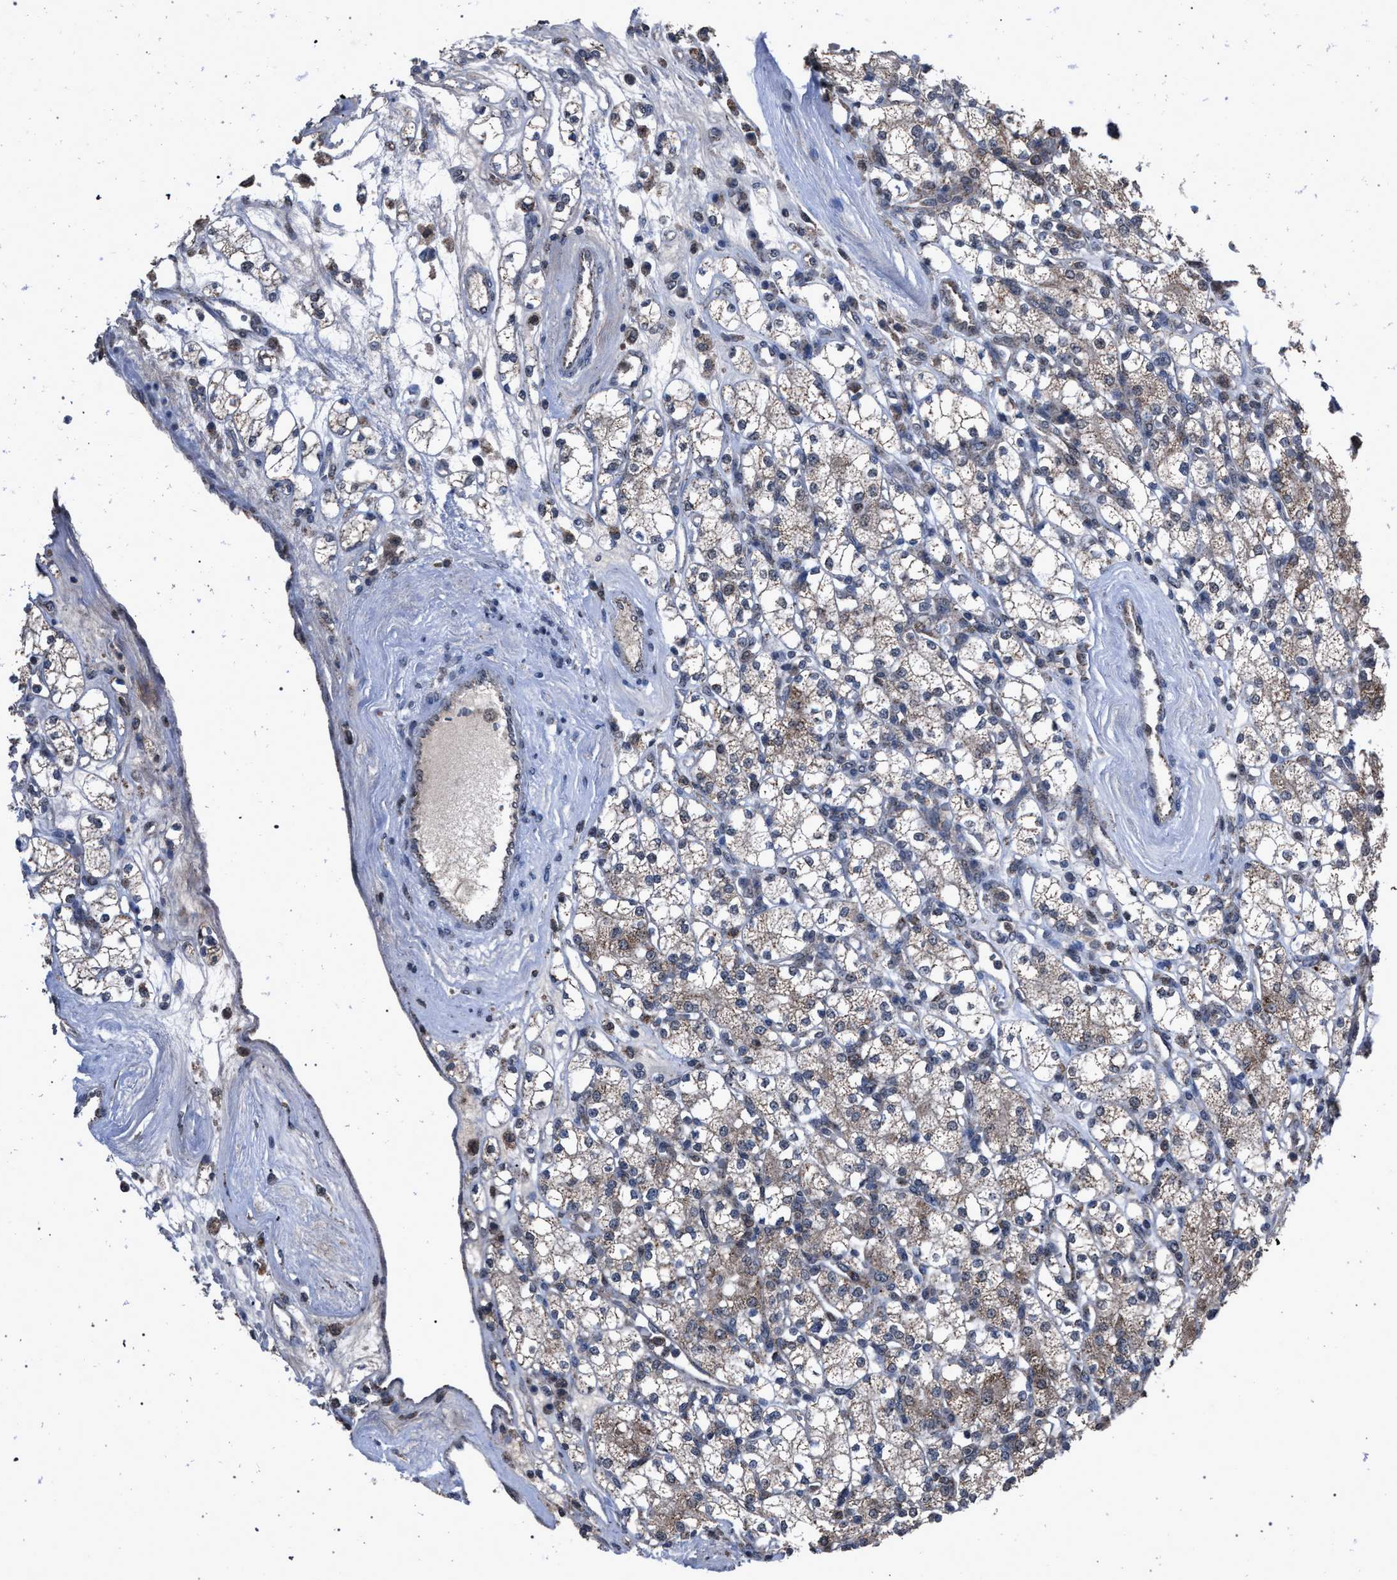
{"staining": {"intensity": "weak", "quantity": "<25%", "location": "cytoplasmic/membranous"}, "tissue": "renal cancer", "cell_type": "Tumor cells", "image_type": "cancer", "snomed": [{"axis": "morphology", "description": "Adenocarcinoma, NOS"}, {"axis": "topography", "description": "Kidney"}], "caption": "This is a histopathology image of immunohistochemistry (IHC) staining of renal cancer, which shows no staining in tumor cells.", "gene": "HSD17B4", "patient": {"sex": "male", "age": 77}}